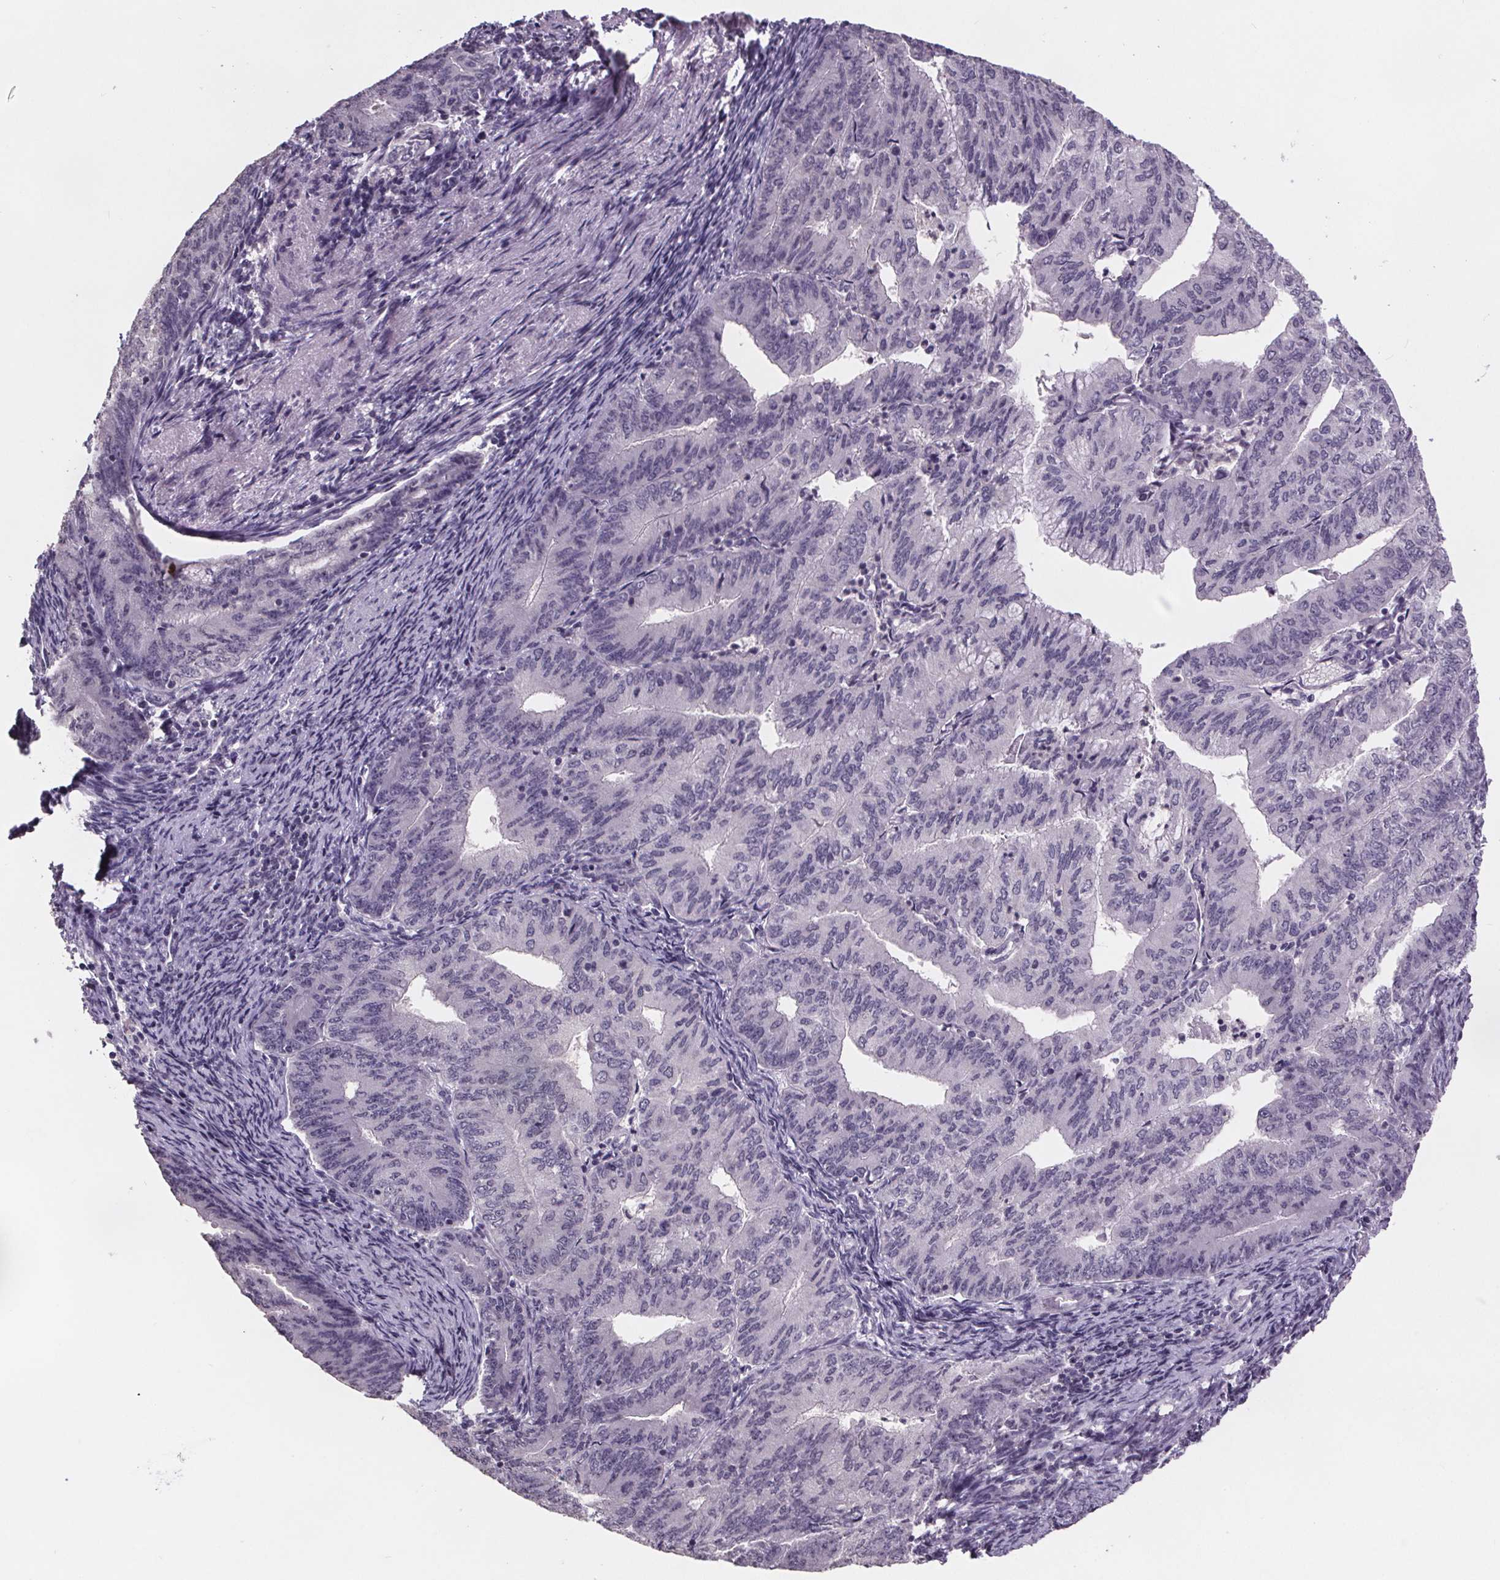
{"staining": {"intensity": "negative", "quantity": "none", "location": "none"}, "tissue": "endometrial cancer", "cell_type": "Tumor cells", "image_type": "cancer", "snomed": [{"axis": "morphology", "description": "Adenocarcinoma, NOS"}, {"axis": "topography", "description": "Endometrium"}], "caption": "The immunohistochemistry image has no significant expression in tumor cells of endometrial cancer tissue.", "gene": "NKX6-1", "patient": {"sex": "female", "age": 57}}